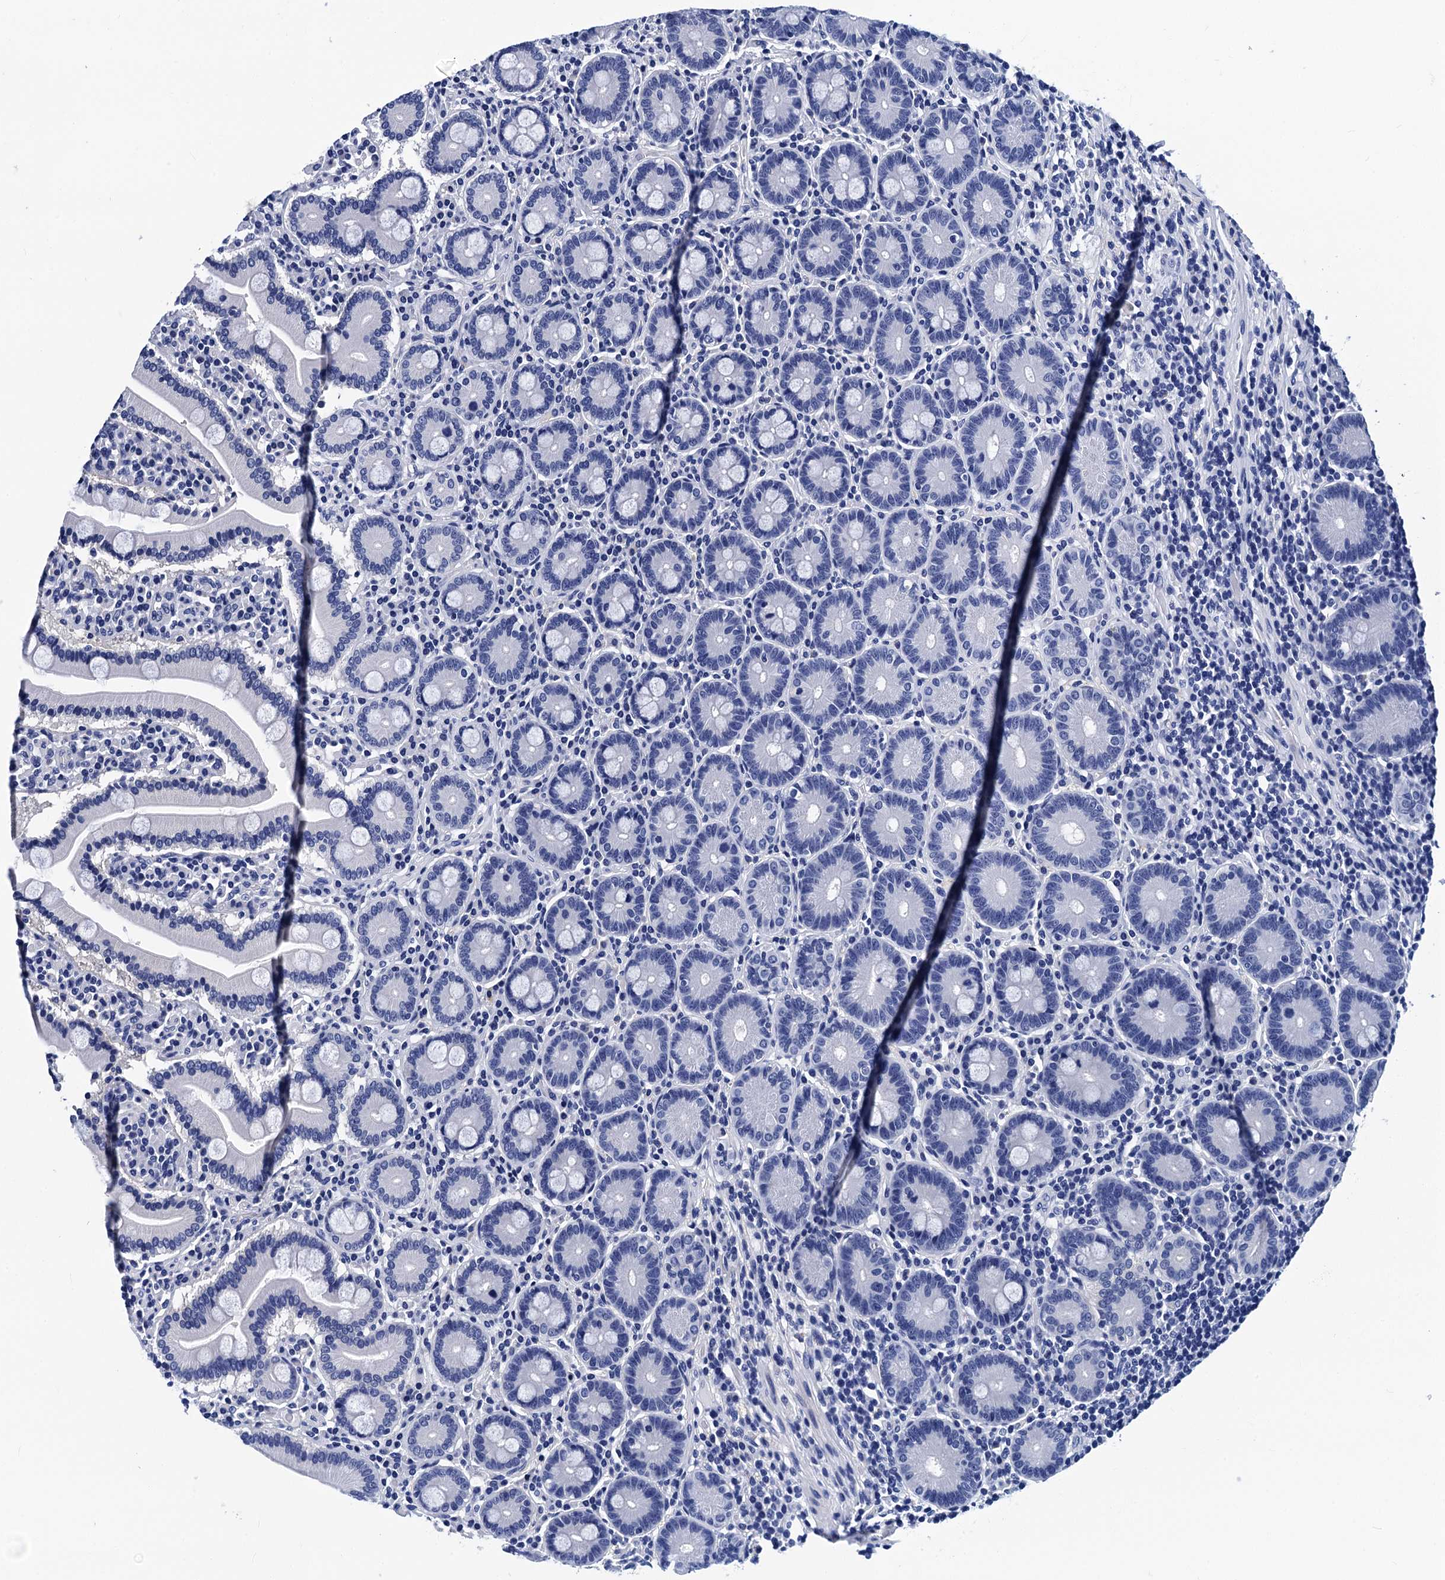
{"staining": {"intensity": "negative", "quantity": "none", "location": "none"}, "tissue": "duodenum", "cell_type": "Glandular cells", "image_type": "normal", "snomed": [{"axis": "morphology", "description": "Normal tissue, NOS"}, {"axis": "topography", "description": "Duodenum"}], "caption": "Protein analysis of normal duodenum displays no significant expression in glandular cells. Brightfield microscopy of immunohistochemistry stained with DAB (3,3'-diaminobenzidine) (brown) and hematoxylin (blue), captured at high magnification.", "gene": "MYBPC3", "patient": {"sex": "male", "age": 55}}